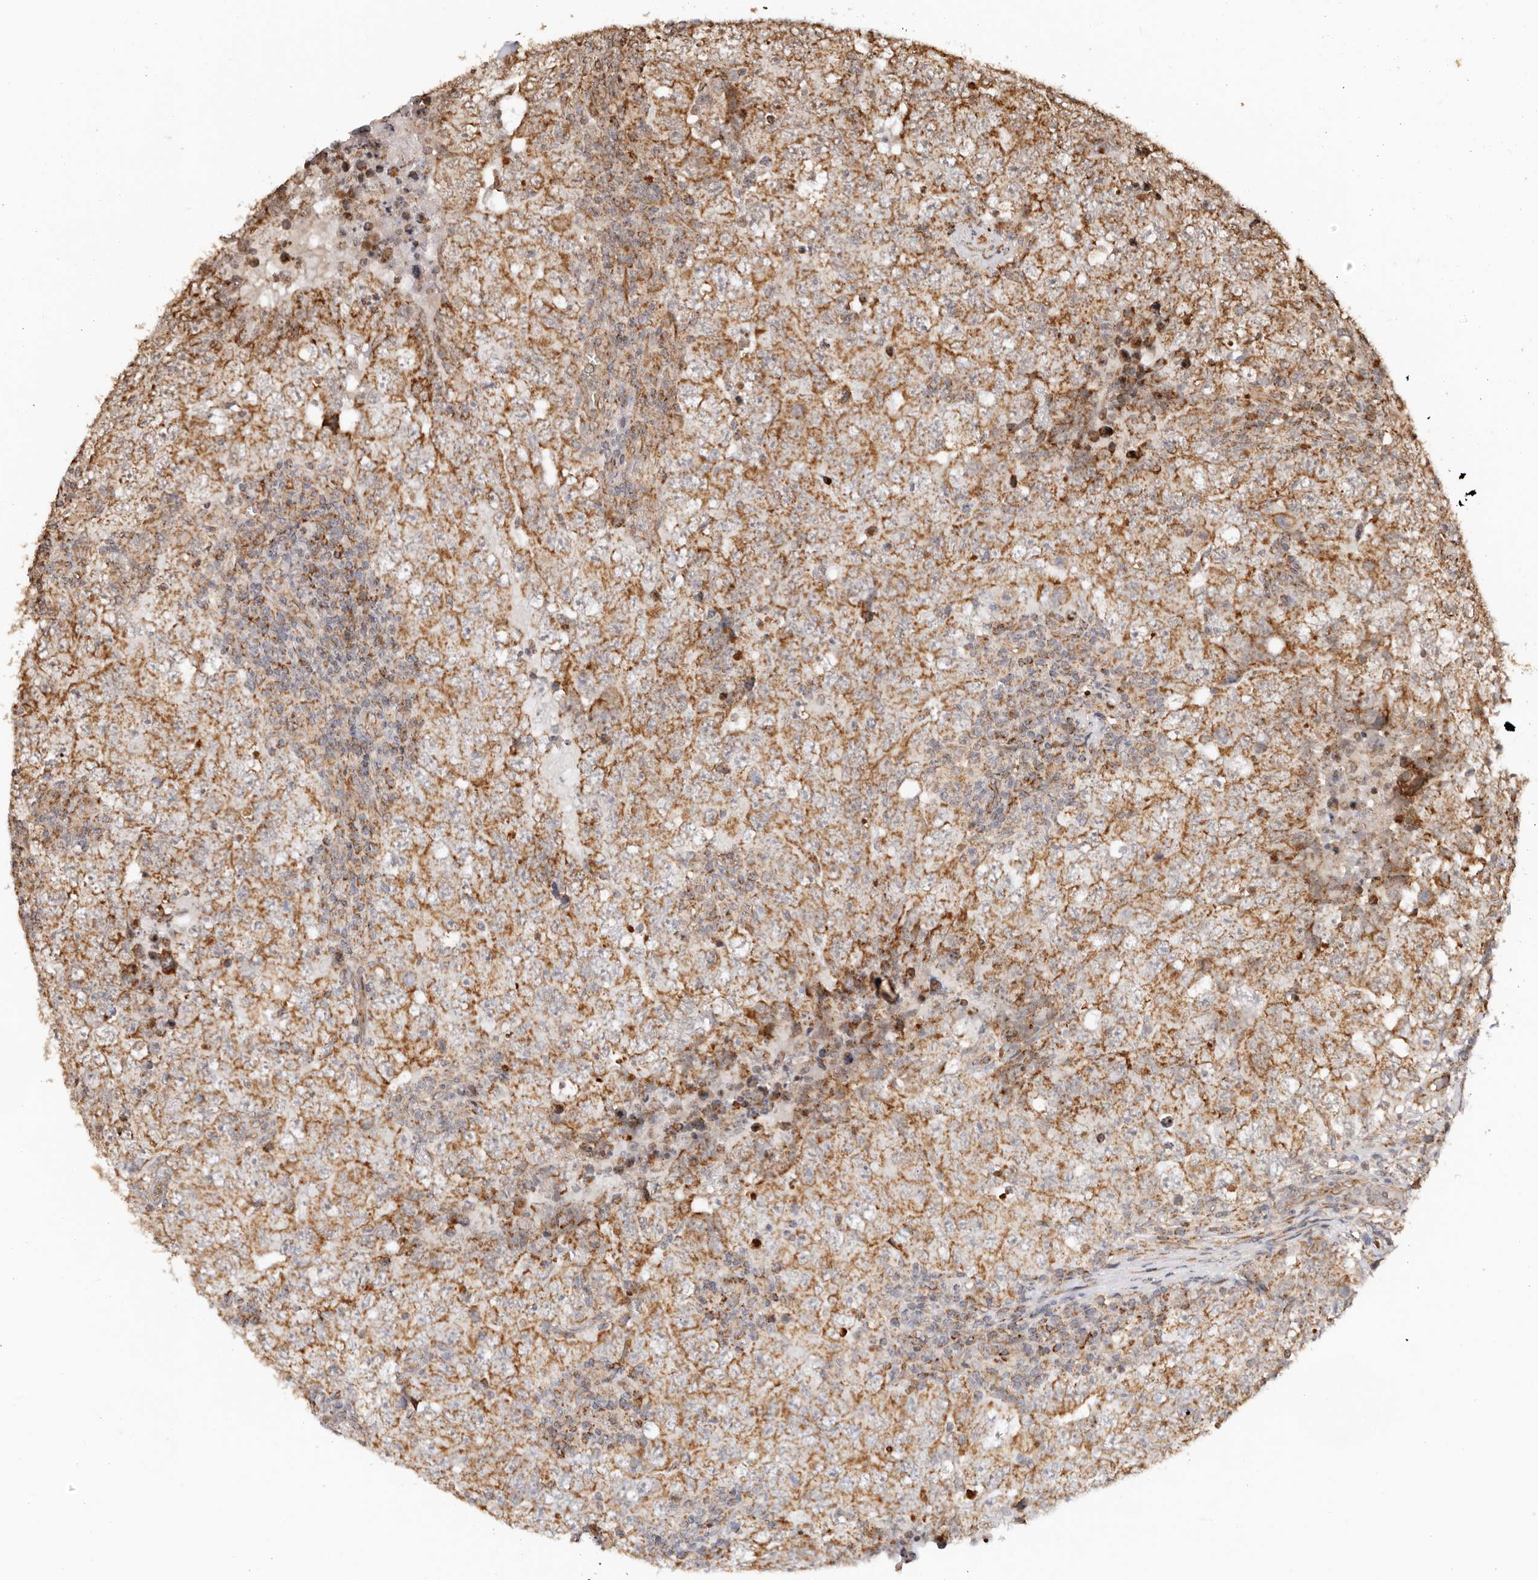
{"staining": {"intensity": "moderate", "quantity": ">75%", "location": "cytoplasmic/membranous"}, "tissue": "testis cancer", "cell_type": "Tumor cells", "image_type": "cancer", "snomed": [{"axis": "morphology", "description": "Carcinoma, Embryonal, NOS"}, {"axis": "topography", "description": "Testis"}], "caption": "Human embryonal carcinoma (testis) stained with a brown dye reveals moderate cytoplasmic/membranous positive staining in approximately >75% of tumor cells.", "gene": "NDUFB11", "patient": {"sex": "male", "age": 26}}